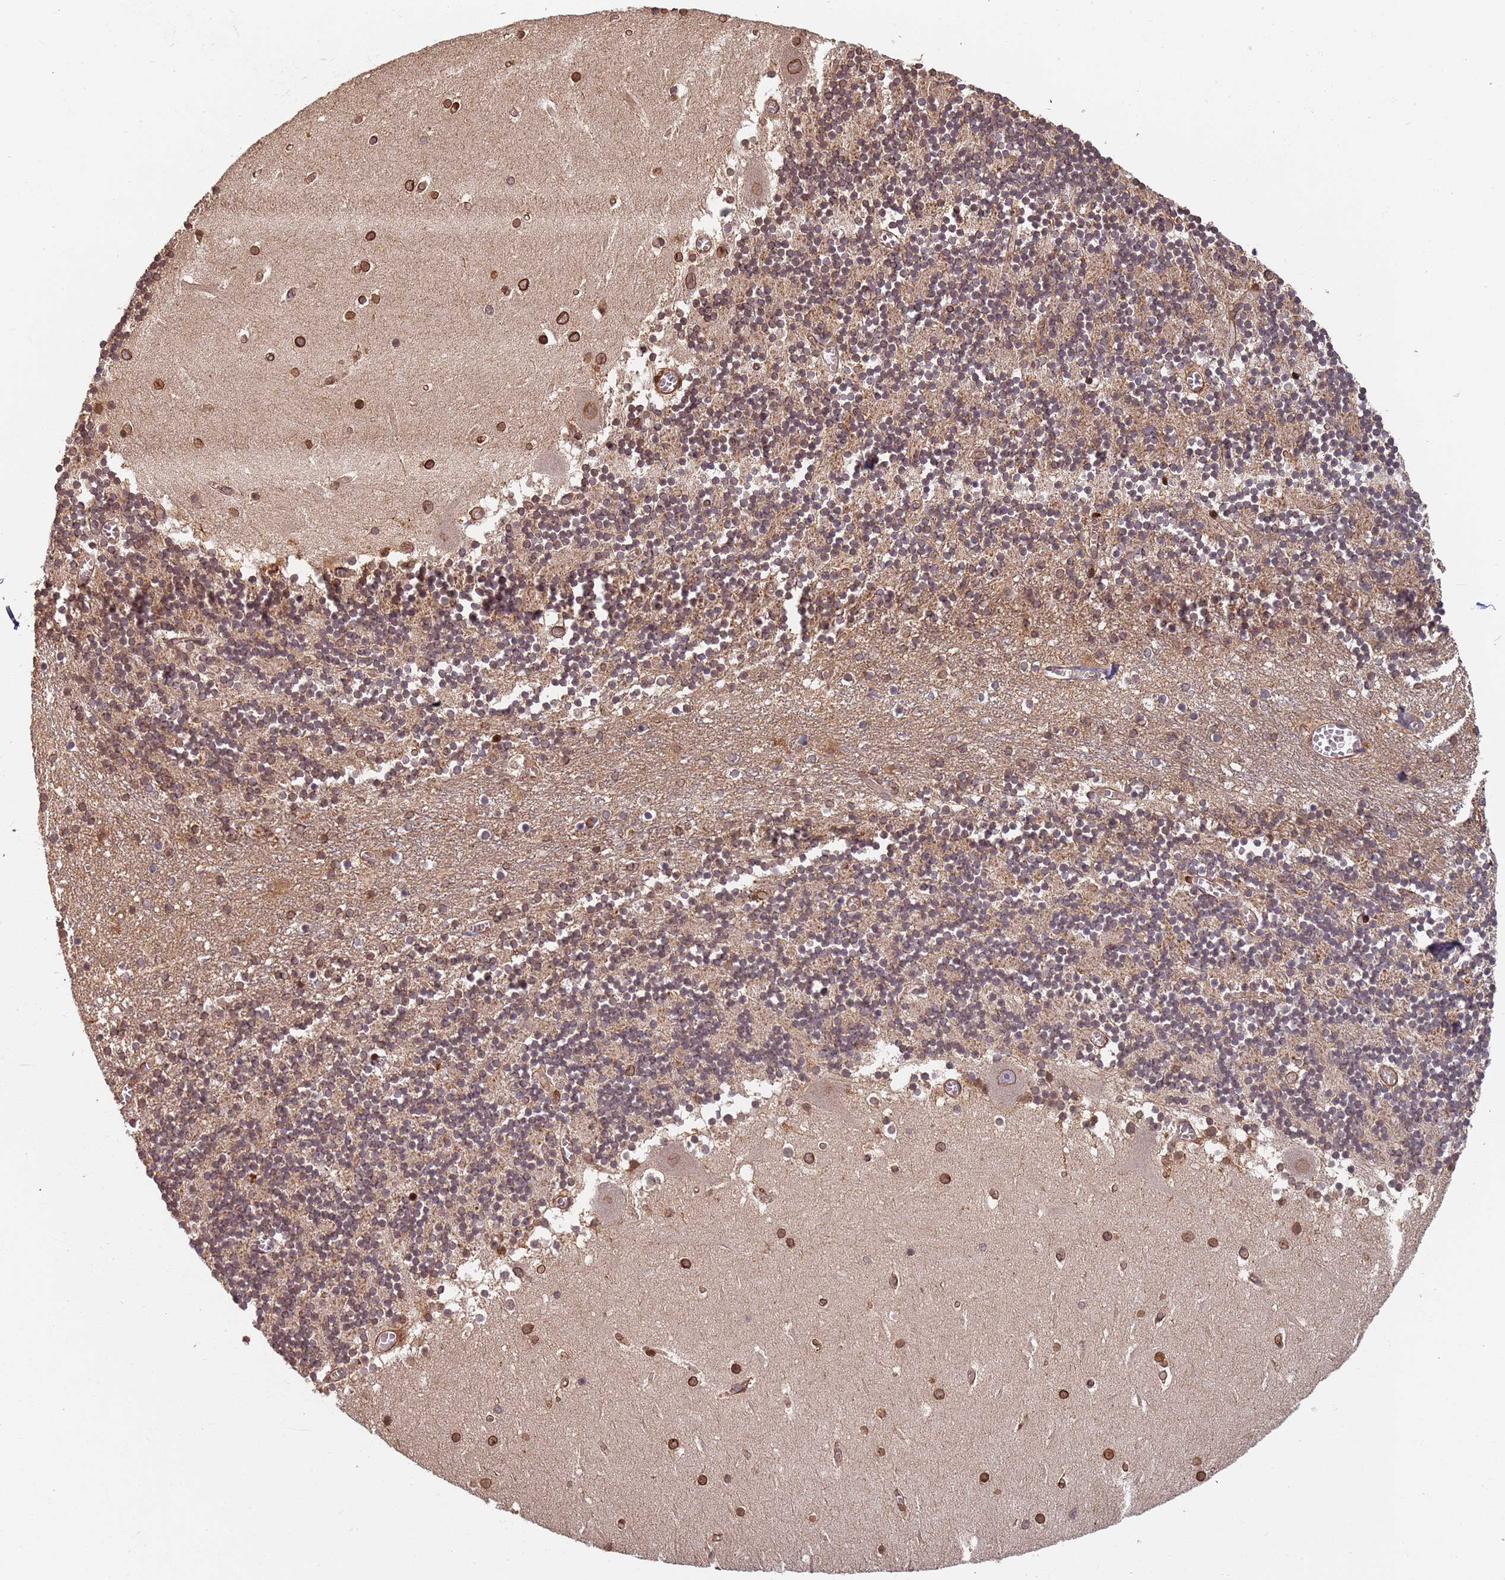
{"staining": {"intensity": "moderate", "quantity": "<25%", "location": "nuclear"}, "tissue": "cerebellum", "cell_type": "Cells in granular layer", "image_type": "normal", "snomed": [{"axis": "morphology", "description": "Normal tissue, NOS"}, {"axis": "topography", "description": "Cerebellum"}], "caption": "Cells in granular layer demonstrate moderate nuclear expression in about <25% of cells in benign cerebellum.", "gene": "SDCCAG8", "patient": {"sex": "female", "age": 28}}